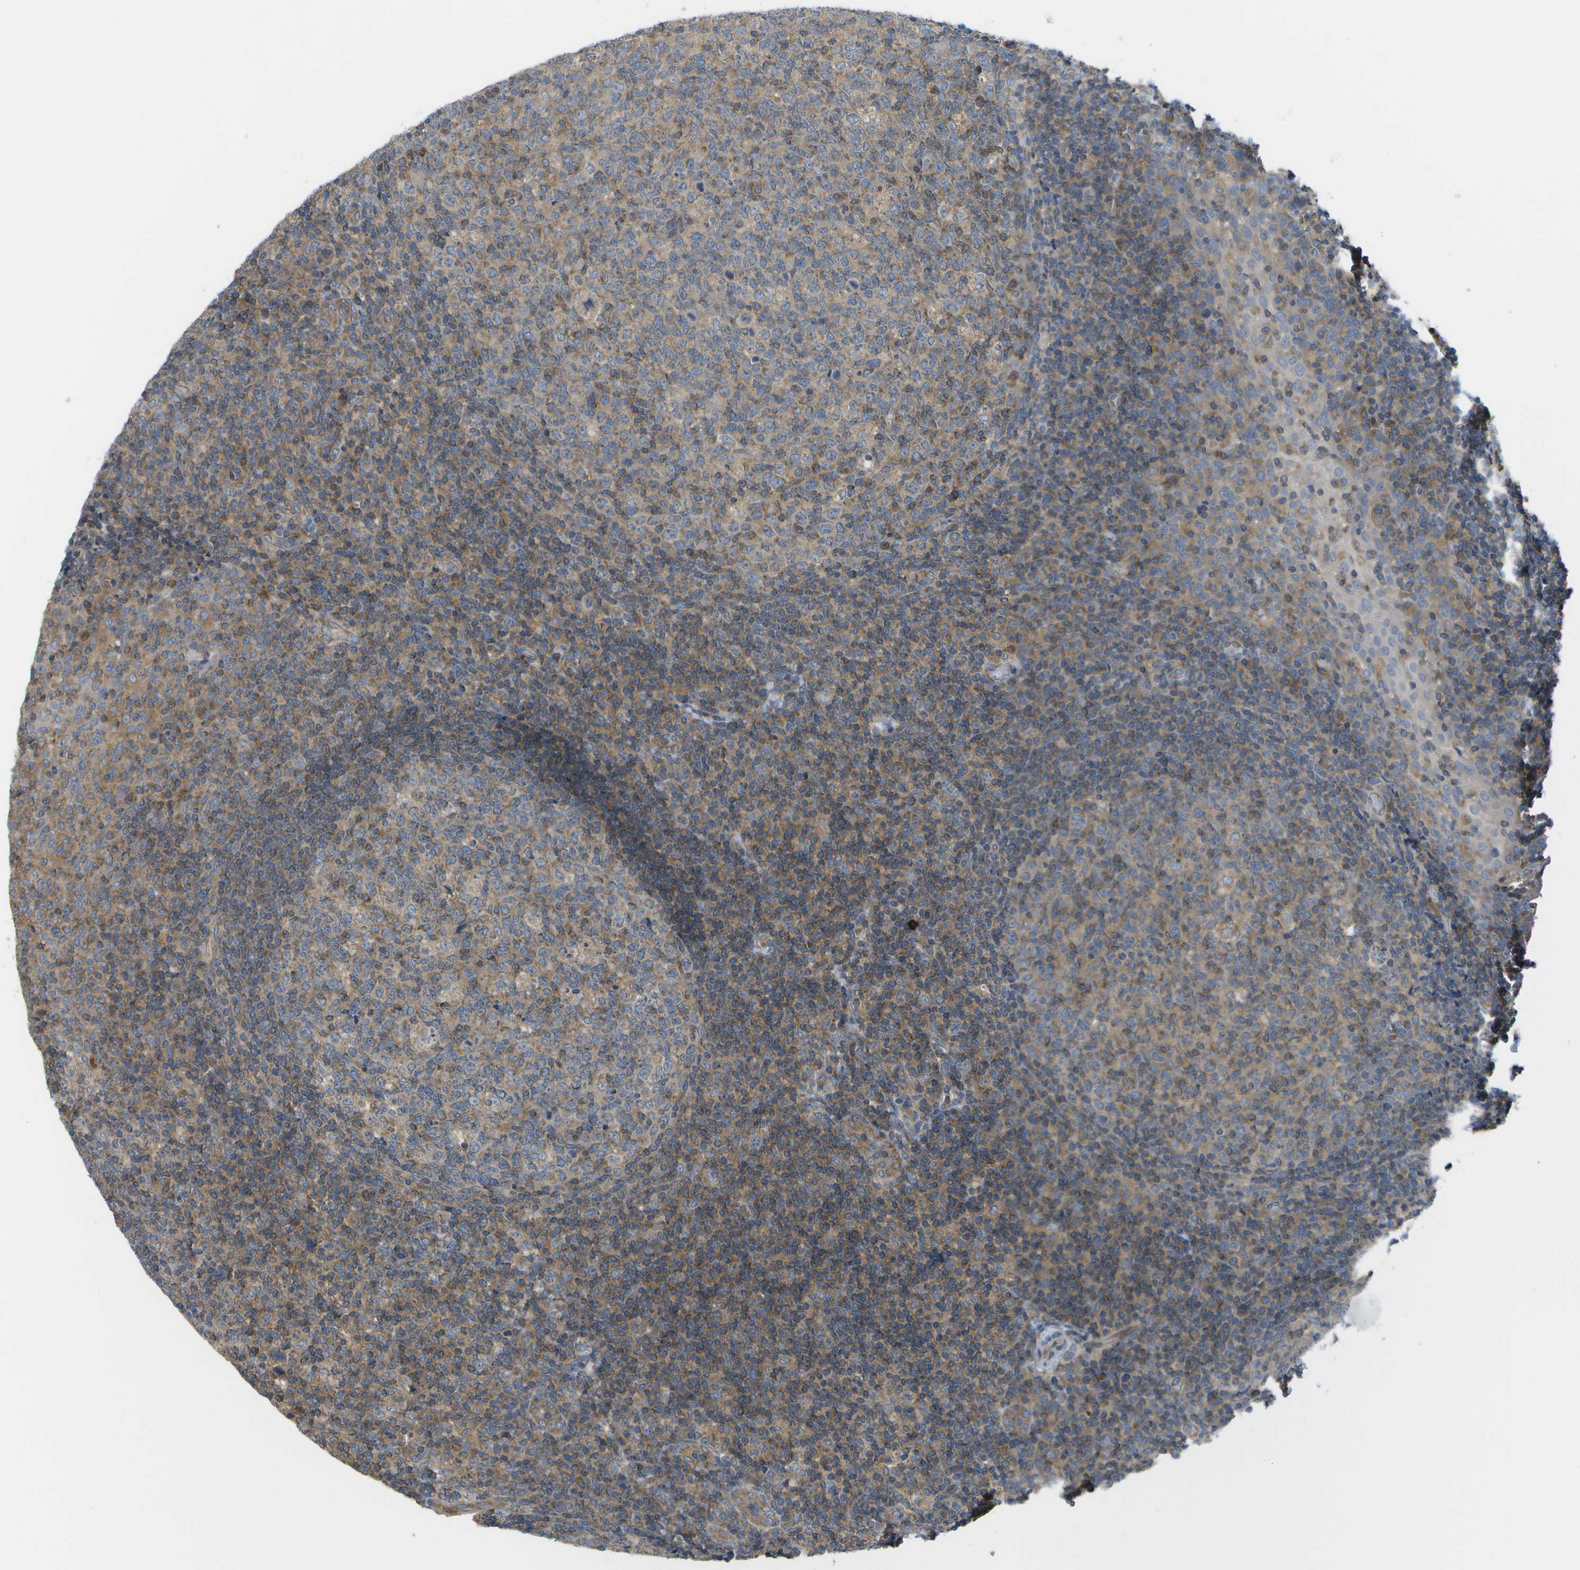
{"staining": {"intensity": "moderate", "quantity": ">75%", "location": "cytoplasmic/membranous"}, "tissue": "tonsil", "cell_type": "Germinal center cells", "image_type": "normal", "snomed": [{"axis": "morphology", "description": "Normal tissue, NOS"}, {"axis": "topography", "description": "Tonsil"}], "caption": "DAB (3,3'-diaminobenzidine) immunohistochemical staining of benign tonsil demonstrates moderate cytoplasmic/membranous protein positivity in about >75% of germinal center cells. (DAB (3,3'-diaminobenzidine) IHC with brightfield microscopy, high magnification).", "gene": "DPM3", "patient": {"sex": "female", "age": 19}}